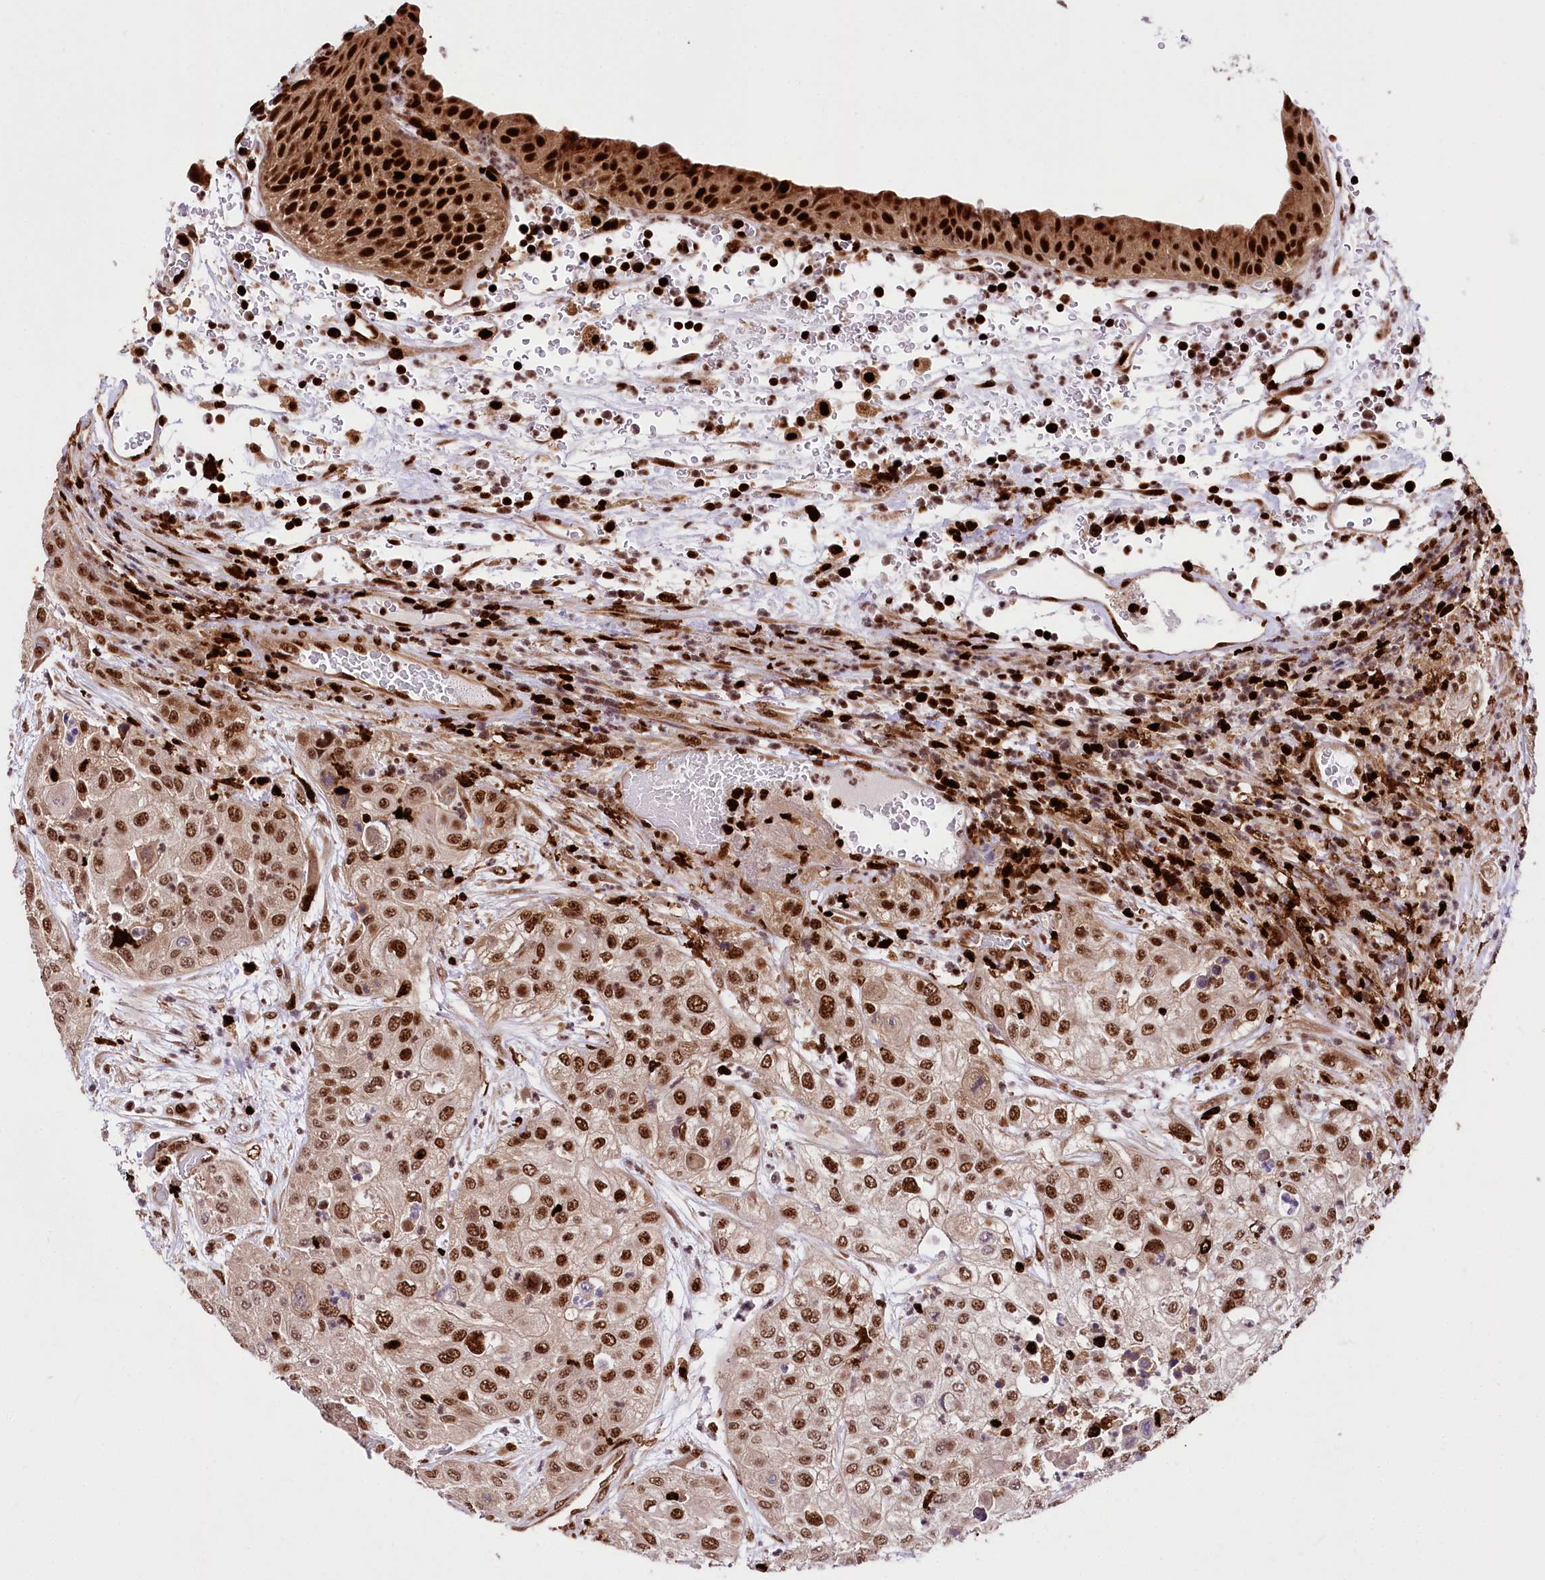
{"staining": {"intensity": "strong", "quantity": ">75%", "location": "nuclear"}, "tissue": "urothelial cancer", "cell_type": "Tumor cells", "image_type": "cancer", "snomed": [{"axis": "morphology", "description": "Urothelial carcinoma, High grade"}, {"axis": "topography", "description": "Urinary bladder"}], "caption": "Urothelial carcinoma (high-grade) was stained to show a protein in brown. There is high levels of strong nuclear staining in about >75% of tumor cells.", "gene": "FIGN", "patient": {"sex": "female", "age": 79}}